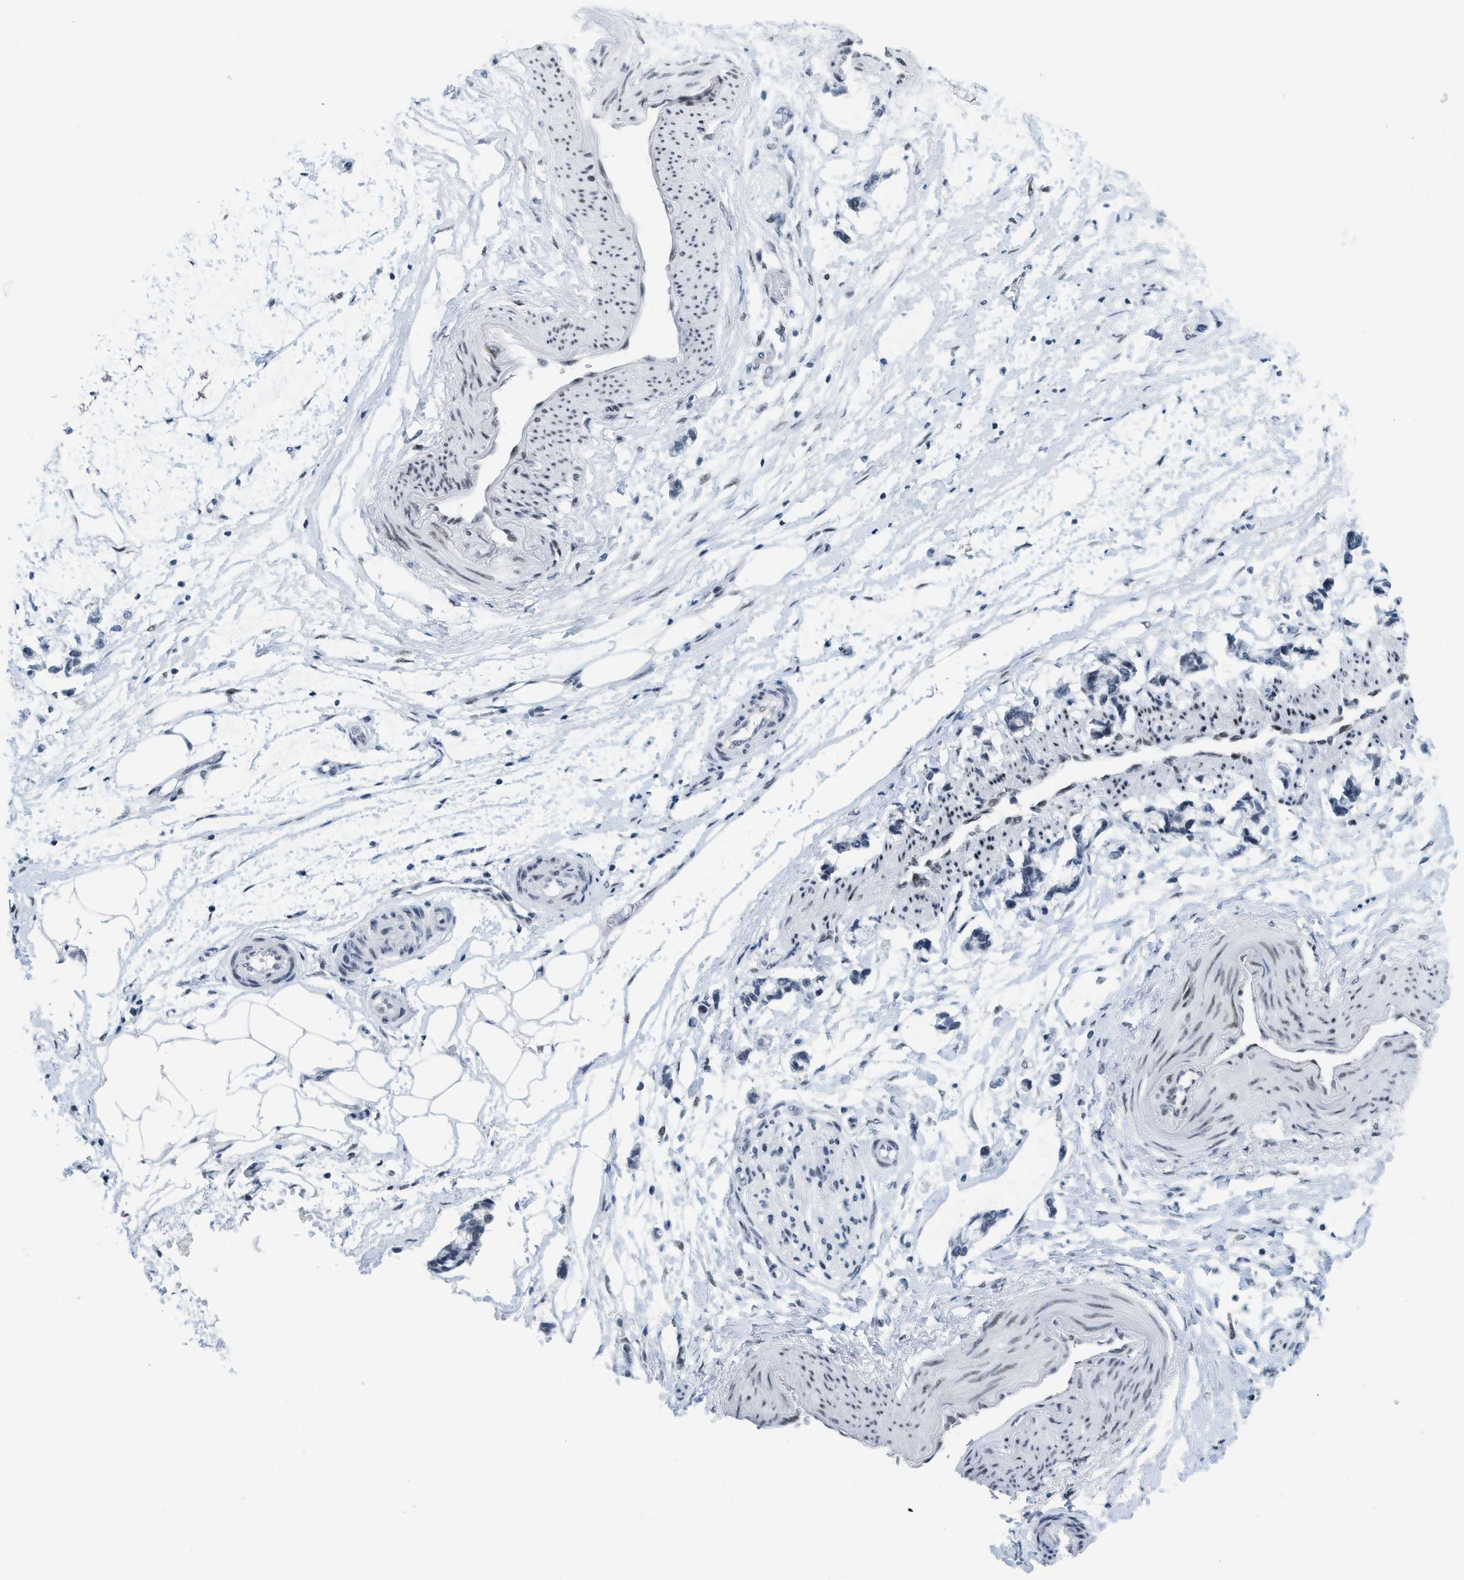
{"staining": {"intensity": "moderate", "quantity": "<25%", "location": "cytoplasmic/membranous,nuclear"}, "tissue": "adipose tissue", "cell_type": "Adipocytes", "image_type": "normal", "snomed": [{"axis": "morphology", "description": "Normal tissue, NOS"}, {"axis": "morphology", "description": "Adenocarcinoma, NOS"}, {"axis": "topography", "description": "Colon"}, {"axis": "topography", "description": "Peripheral nerve tissue"}], "caption": "Immunohistochemical staining of benign adipose tissue exhibits <25% levels of moderate cytoplasmic/membranous,nuclear protein positivity in about <25% of adipocytes.", "gene": "PBX1", "patient": {"sex": "male", "age": 14}}